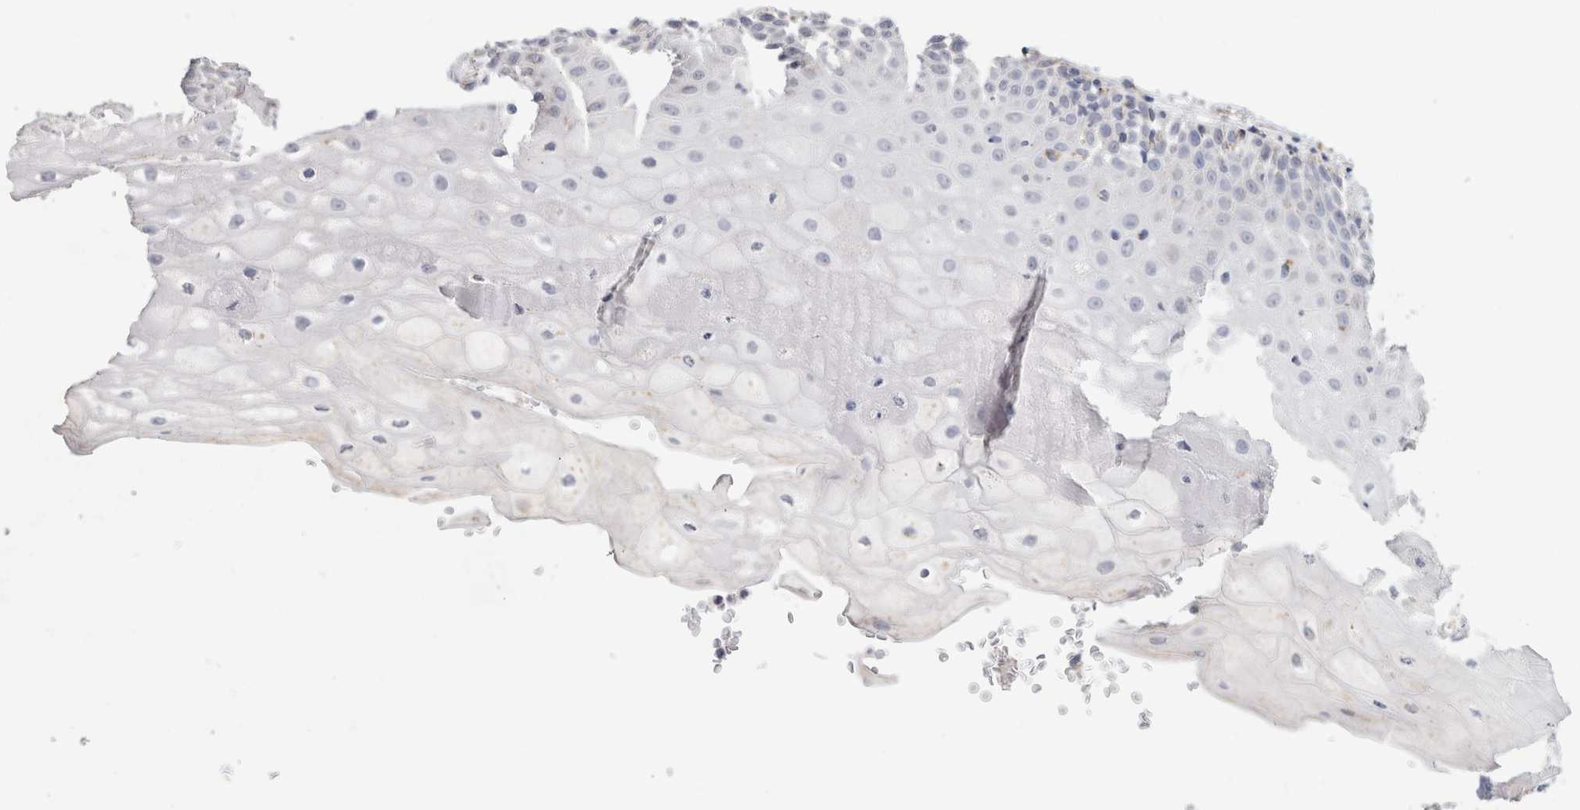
{"staining": {"intensity": "weak", "quantity": "<25%", "location": "cytoplasmic/membranous"}, "tissue": "oral mucosa", "cell_type": "Squamous epithelial cells", "image_type": "normal", "snomed": [{"axis": "morphology", "description": "Normal tissue, NOS"}, {"axis": "topography", "description": "Oral tissue"}], "caption": "Immunohistochemistry (IHC) of benign oral mucosa reveals no staining in squamous epithelial cells.", "gene": "ARSA", "patient": {"sex": "female", "age": 76}}